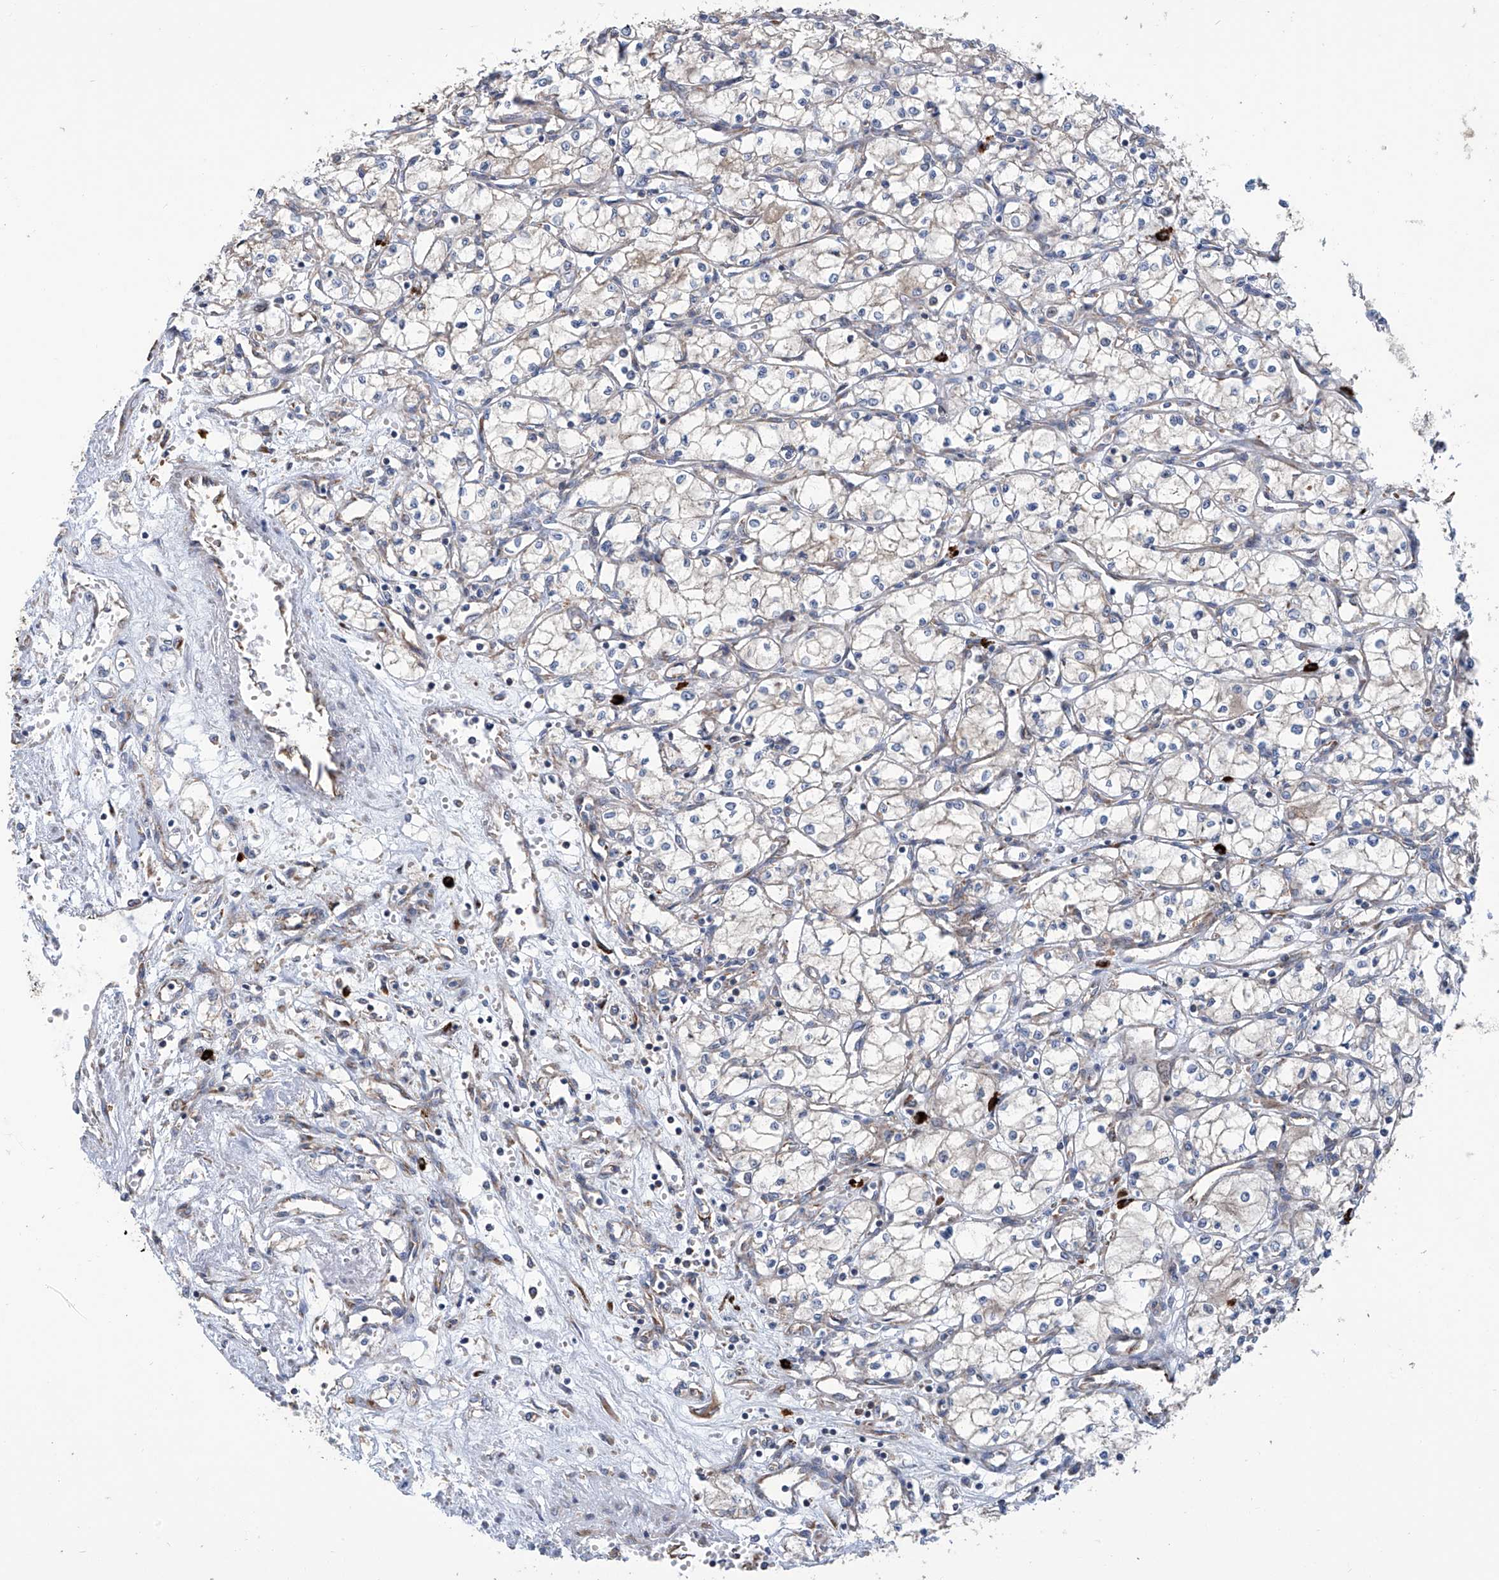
{"staining": {"intensity": "negative", "quantity": "none", "location": "none"}, "tissue": "renal cancer", "cell_type": "Tumor cells", "image_type": "cancer", "snomed": [{"axis": "morphology", "description": "Adenocarcinoma, NOS"}, {"axis": "topography", "description": "Kidney"}], "caption": "This is a histopathology image of IHC staining of renal cancer, which shows no positivity in tumor cells.", "gene": "SENP2", "patient": {"sex": "male", "age": 59}}